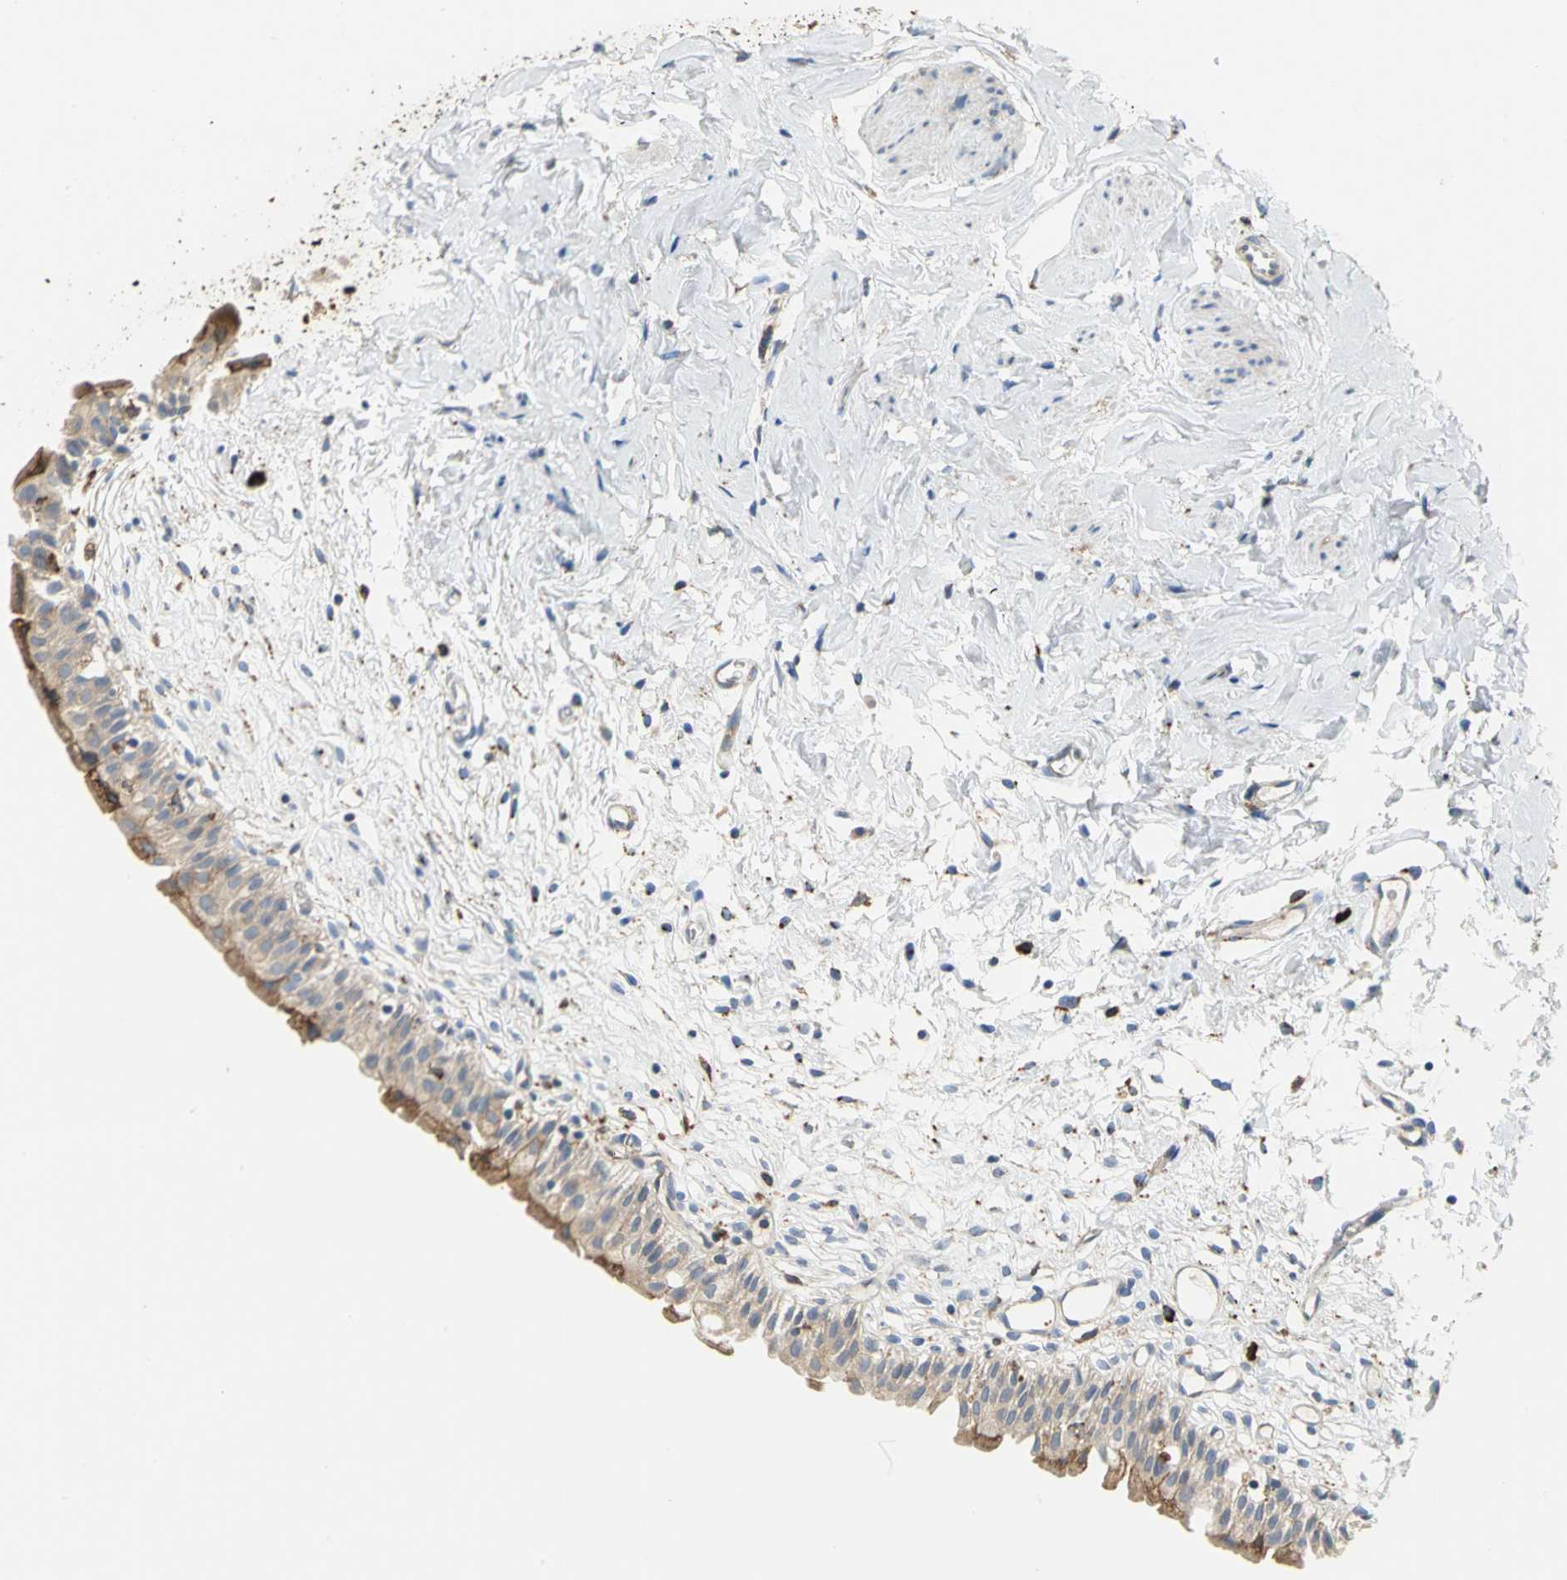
{"staining": {"intensity": "moderate", "quantity": ">75%", "location": "cytoplasmic/membranous"}, "tissue": "urinary bladder", "cell_type": "Urothelial cells", "image_type": "normal", "snomed": [{"axis": "morphology", "description": "Normal tissue, NOS"}, {"axis": "topography", "description": "Urinary bladder"}], "caption": "Protein staining shows moderate cytoplasmic/membranous staining in approximately >75% of urothelial cells in benign urinary bladder.", "gene": "SDF2L1", "patient": {"sex": "female", "age": 80}}